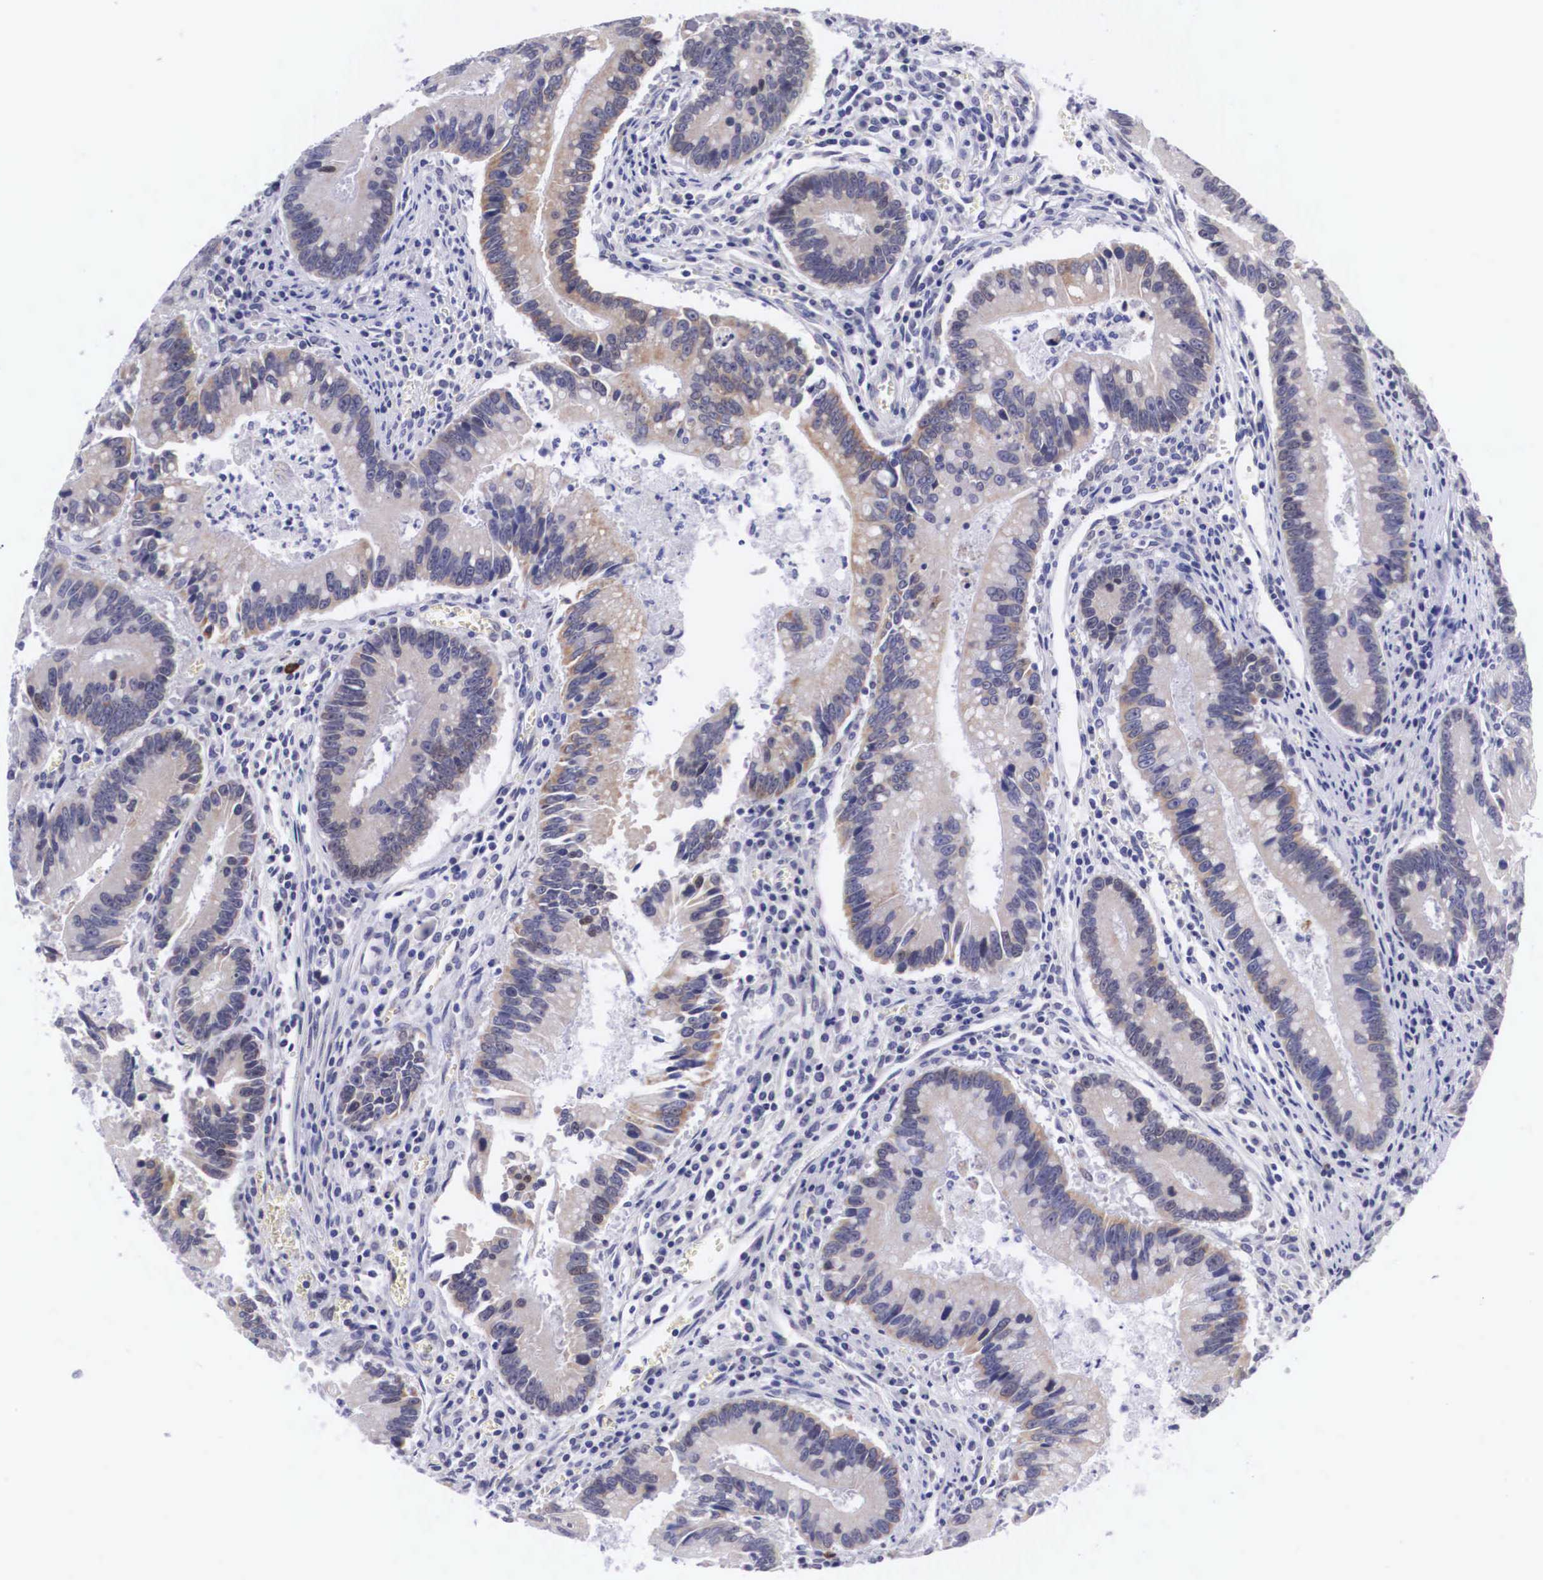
{"staining": {"intensity": "moderate", "quantity": "25%-75%", "location": "cytoplasmic/membranous"}, "tissue": "colorectal cancer", "cell_type": "Tumor cells", "image_type": "cancer", "snomed": [{"axis": "morphology", "description": "Adenocarcinoma, NOS"}, {"axis": "topography", "description": "Rectum"}], "caption": "A medium amount of moderate cytoplasmic/membranous expression is appreciated in about 25%-75% of tumor cells in colorectal cancer tissue.", "gene": "SOX11", "patient": {"sex": "female", "age": 81}}